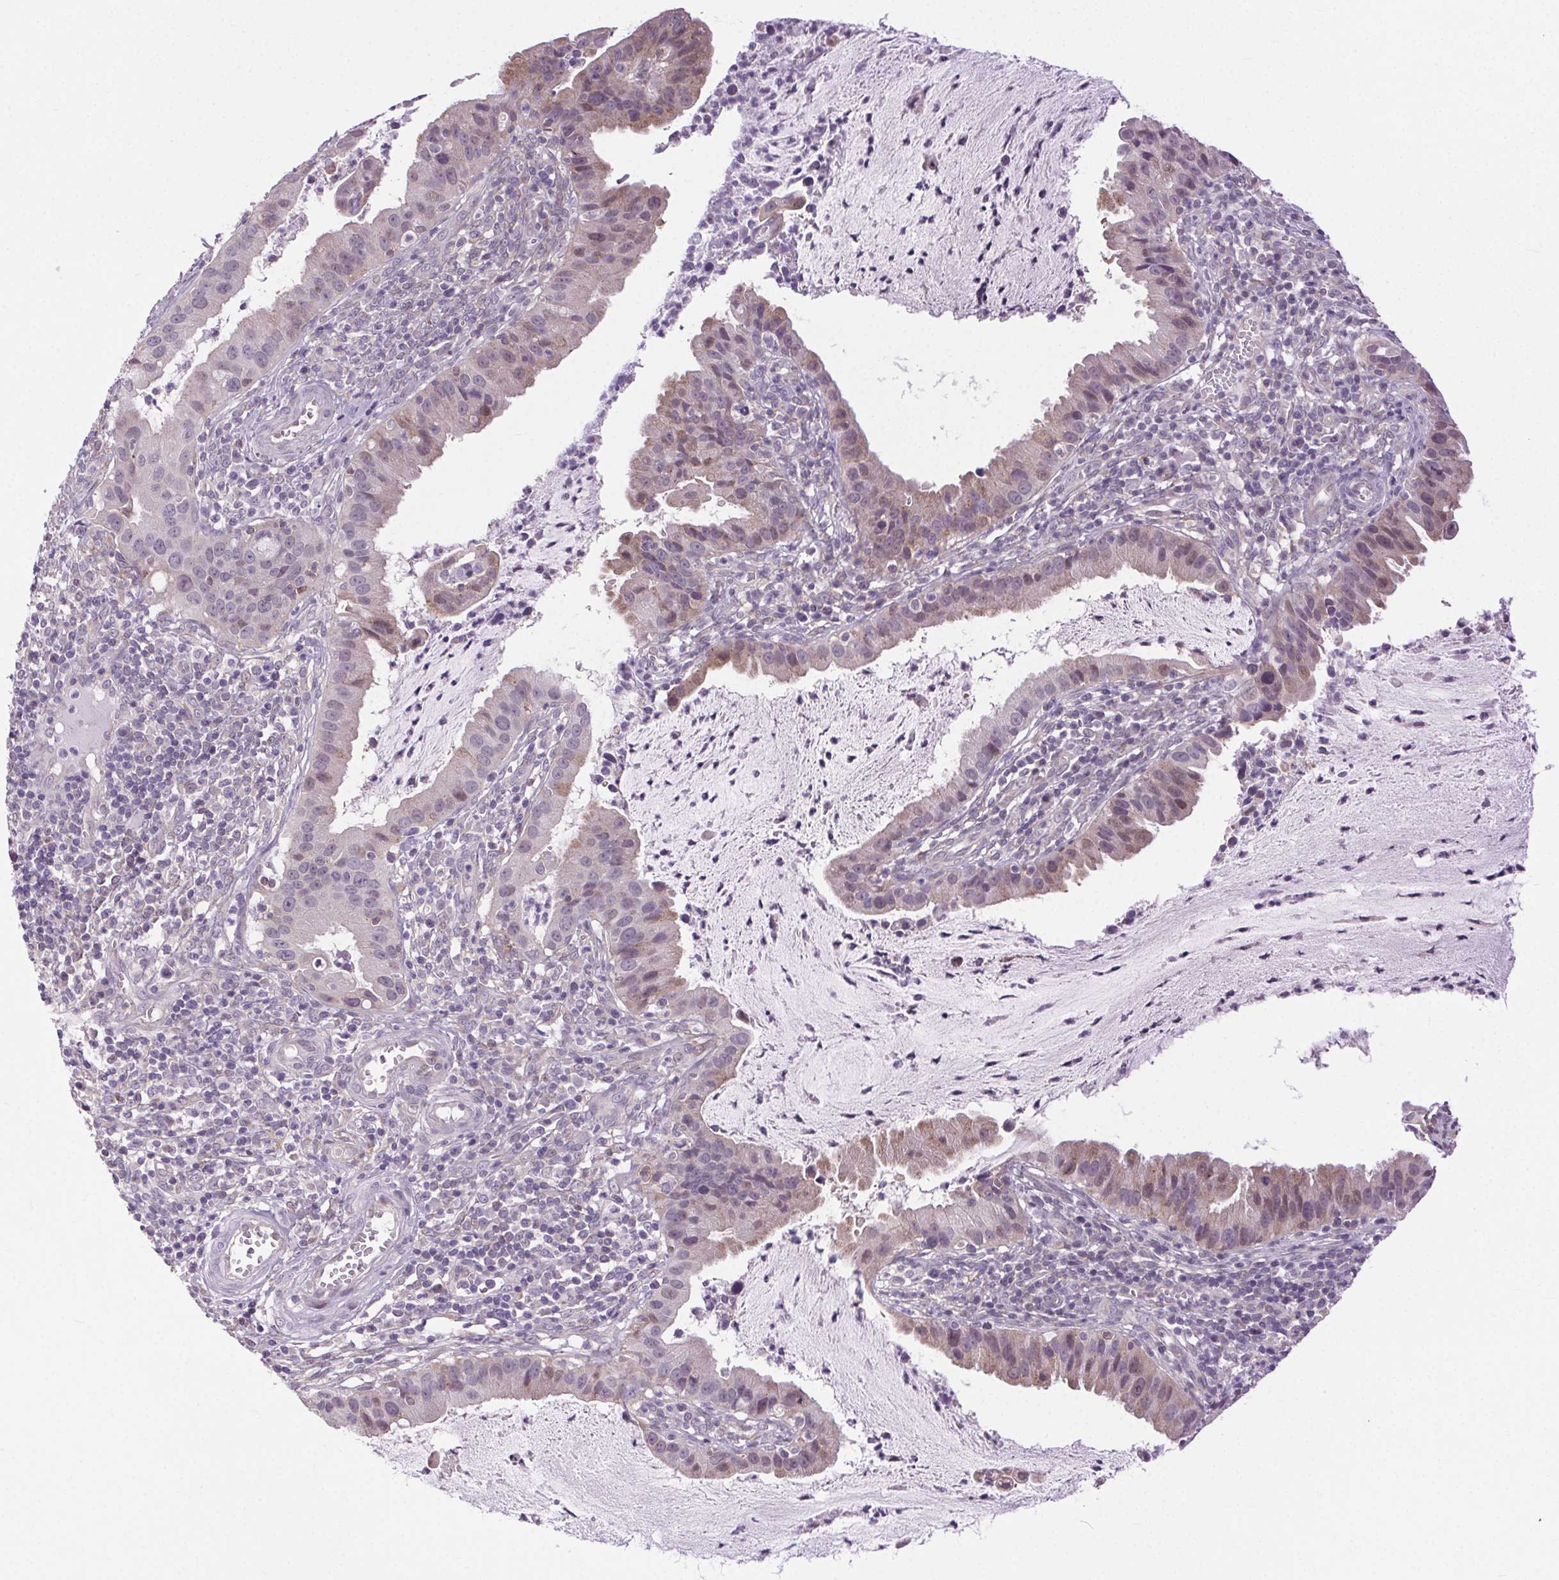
{"staining": {"intensity": "weak", "quantity": "25%-75%", "location": "cytoplasmic/membranous,nuclear"}, "tissue": "cervical cancer", "cell_type": "Tumor cells", "image_type": "cancer", "snomed": [{"axis": "morphology", "description": "Adenocarcinoma, NOS"}, {"axis": "topography", "description": "Cervix"}], "caption": "Cervical cancer (adenocarcinoma) stained with IHC demonstrates weak cytoplasmic/membranous and nuclear staining in approximately 25%-75% of tumor cells. The protein is stained brown, and the nuclei are stained in blue (DAB (3,3'-diaminobenzidine) IHC with brightfield microscopy, high magnification).", "gene": "SYT11", "patient": {"sex": "female", "age": 34}}